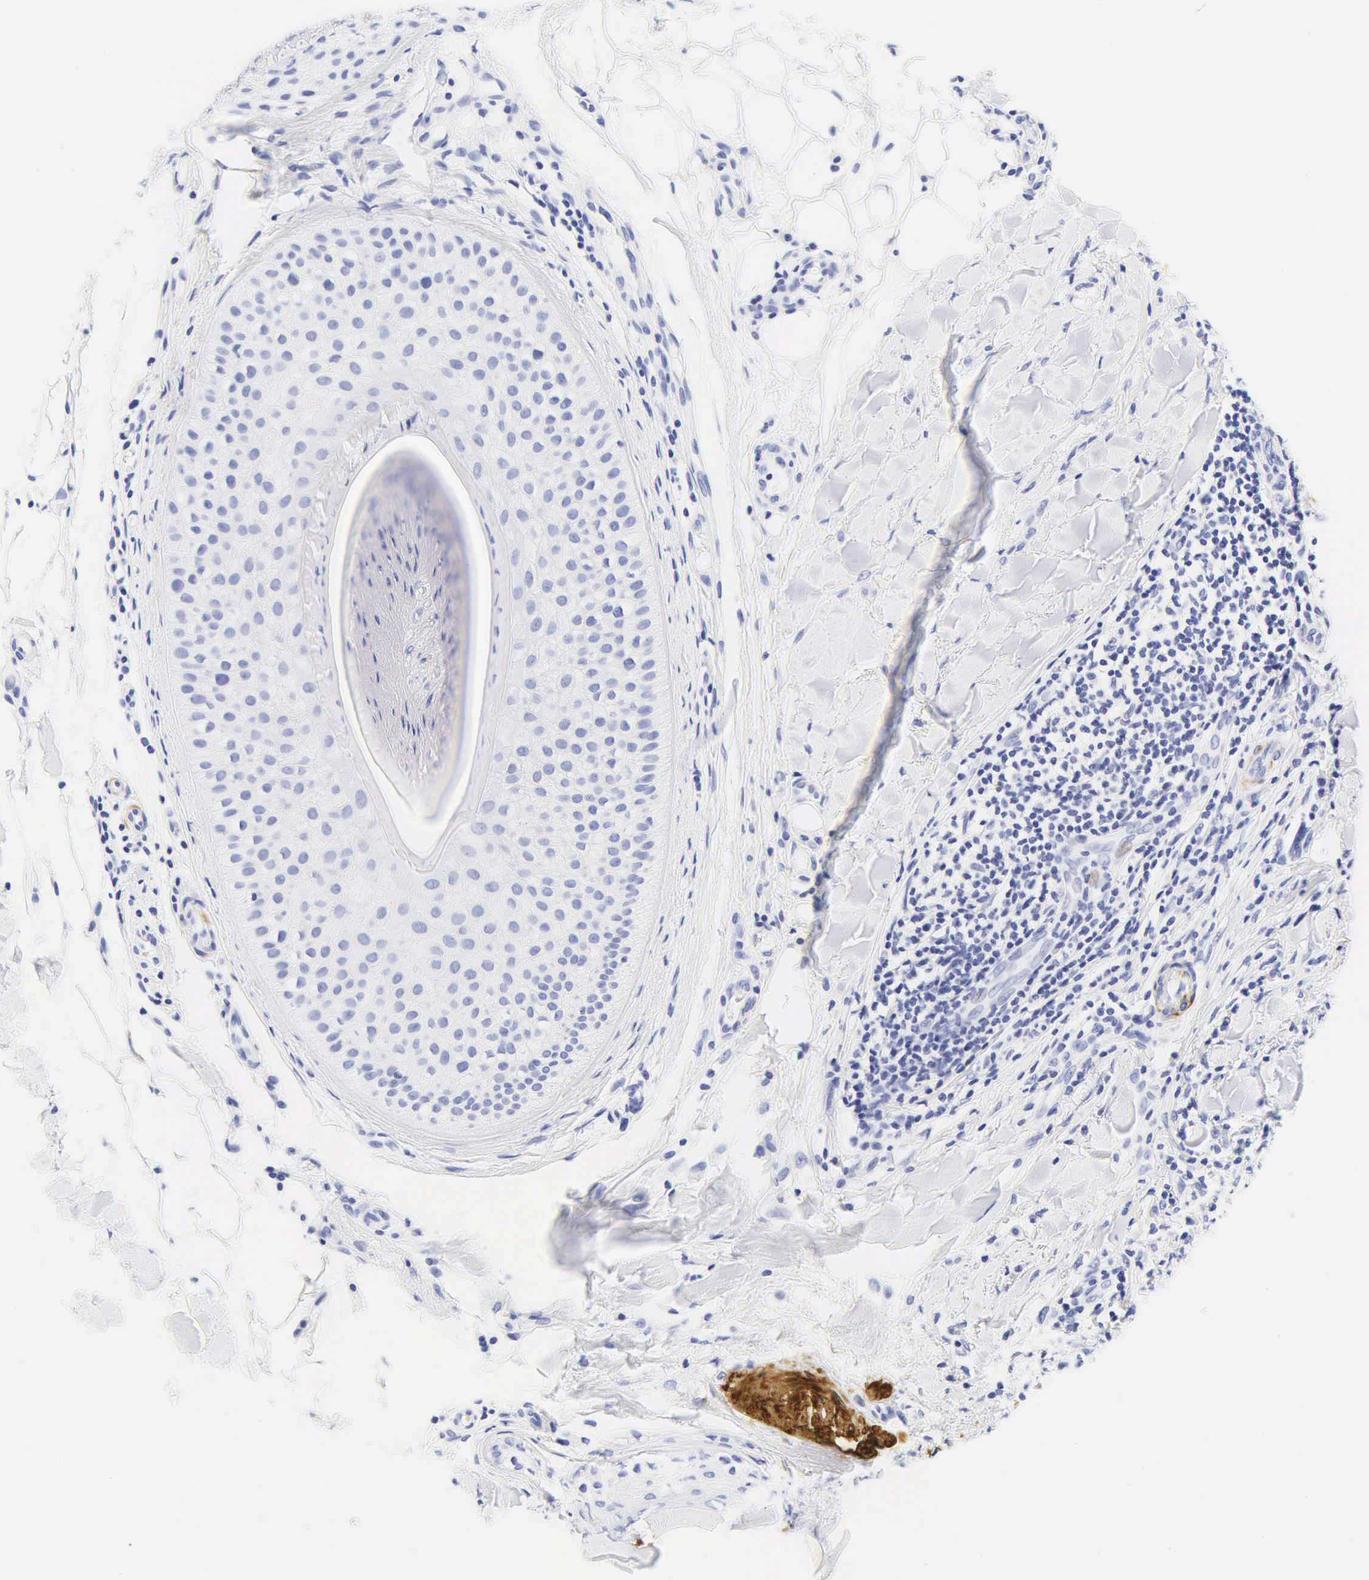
{"staining": {"intensity": "negative", "quantity": "none", "location": "none"}, "tissue": "skin cancer", "cell_type": "Tumor cells", "image_type": "cancer", "snomed": [{"axis": "morphology", "description": "Squamous cell carcinoma, NOS"}, {"axis": "topography", "description": "Skin"}], "caption": "The micrograph exhibits no significant expression in tumor cells of skin squamous cell carcinoma. Brightfield microscopy of immunohistochemistry (IHC) stained with DAB (brown) and hematoxylin (blue), captured at high magnification.", "gene": "DES", "patient": {"sex": "male", "age": 77}}